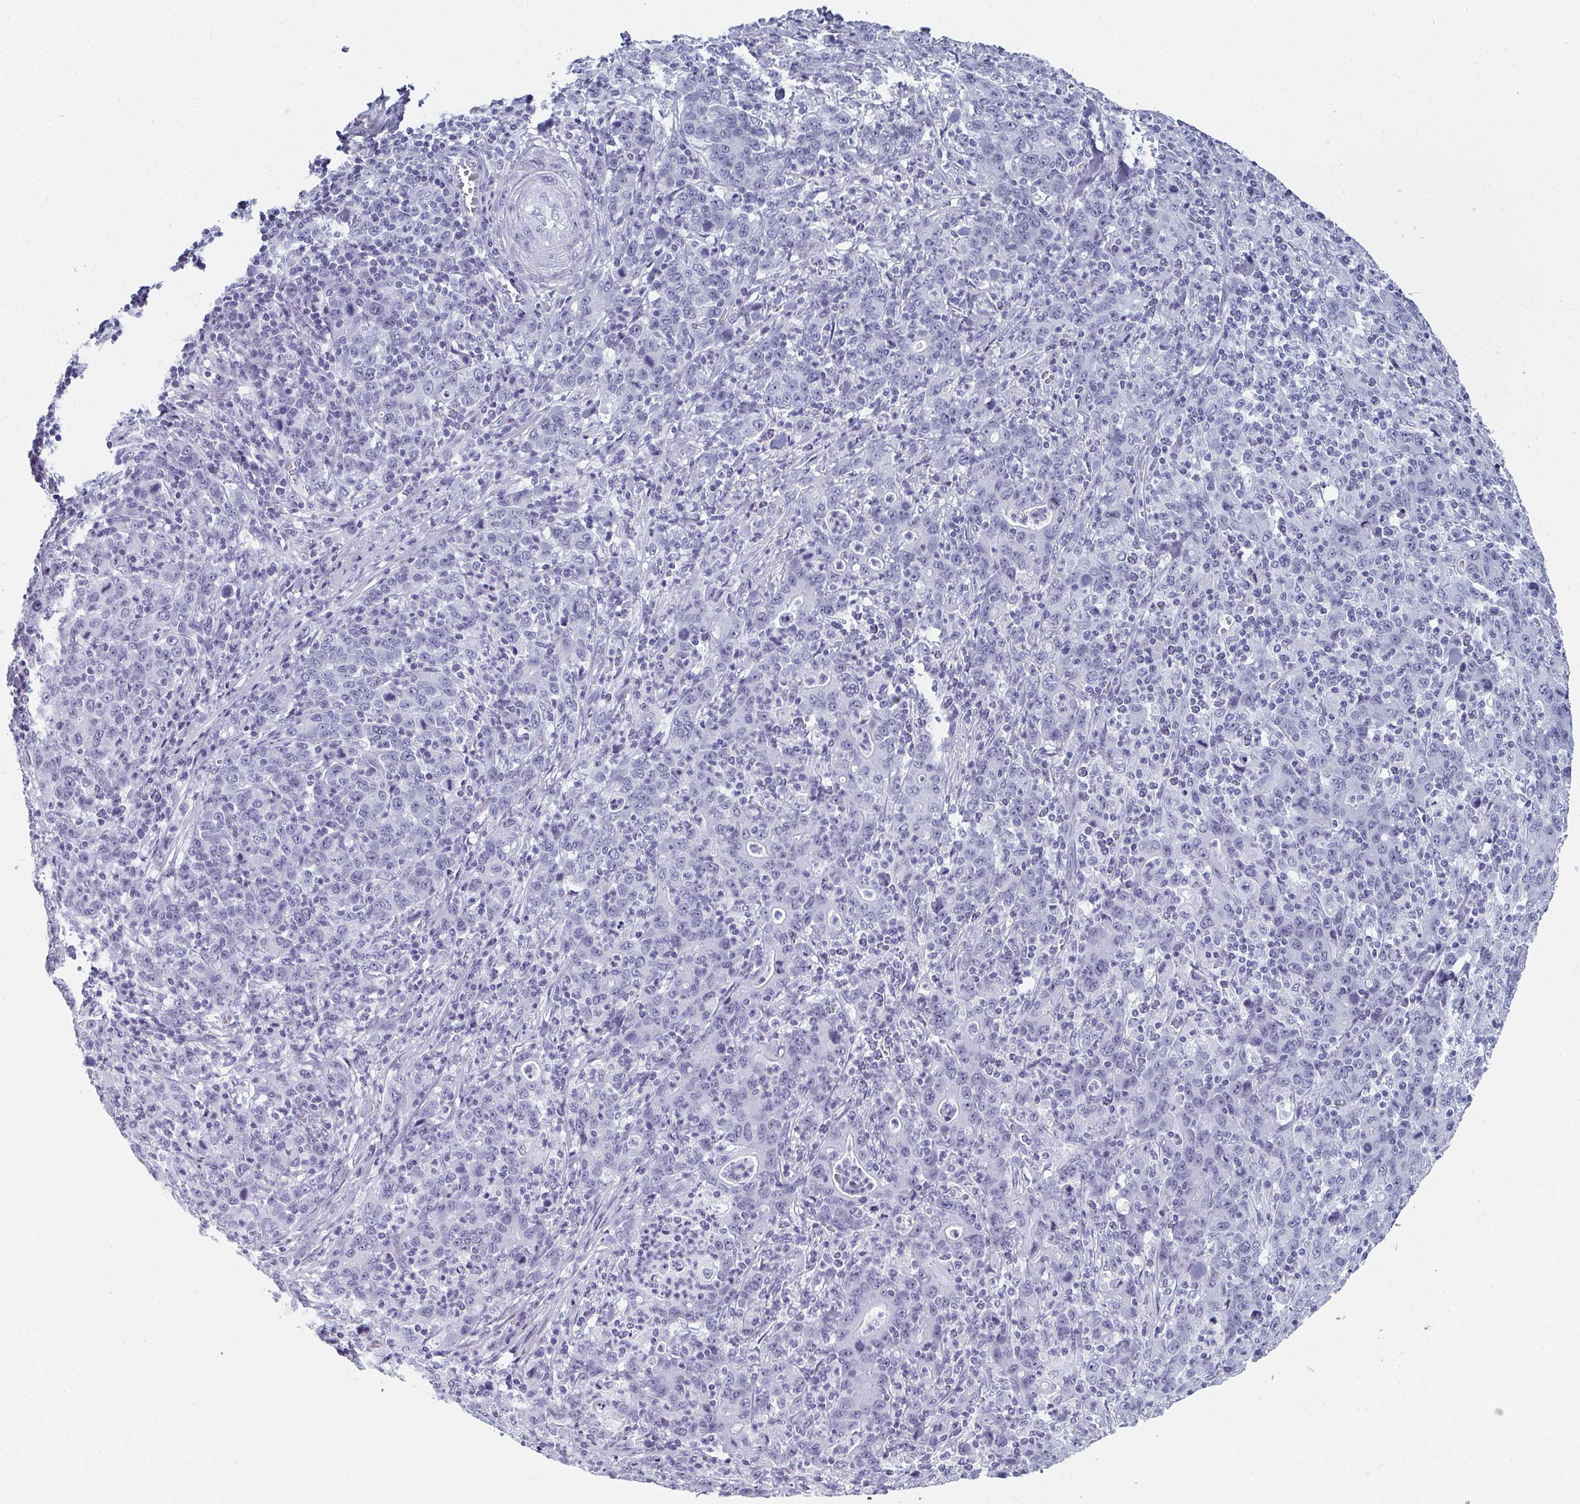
{"staining": {"intensity": "negative", "quantity": "none", "location": "none"}, "tissue": "stomach cancer", "cell_type": "Tumor cells", "image_type": "cancer", "snomed": [{"axis": "morphology", "description": "Adenocarcinoma, NOS"}, {"axis": "topography", "description": "Stomach, upper"}], "caption": "DAB immunohistochemical staining of human stomach cancer (adenocarcinoma) exhibits no significant positivity in tumor cells.", "gene": "PYCR3", "patient": {"sex": "male", "age": 69}}